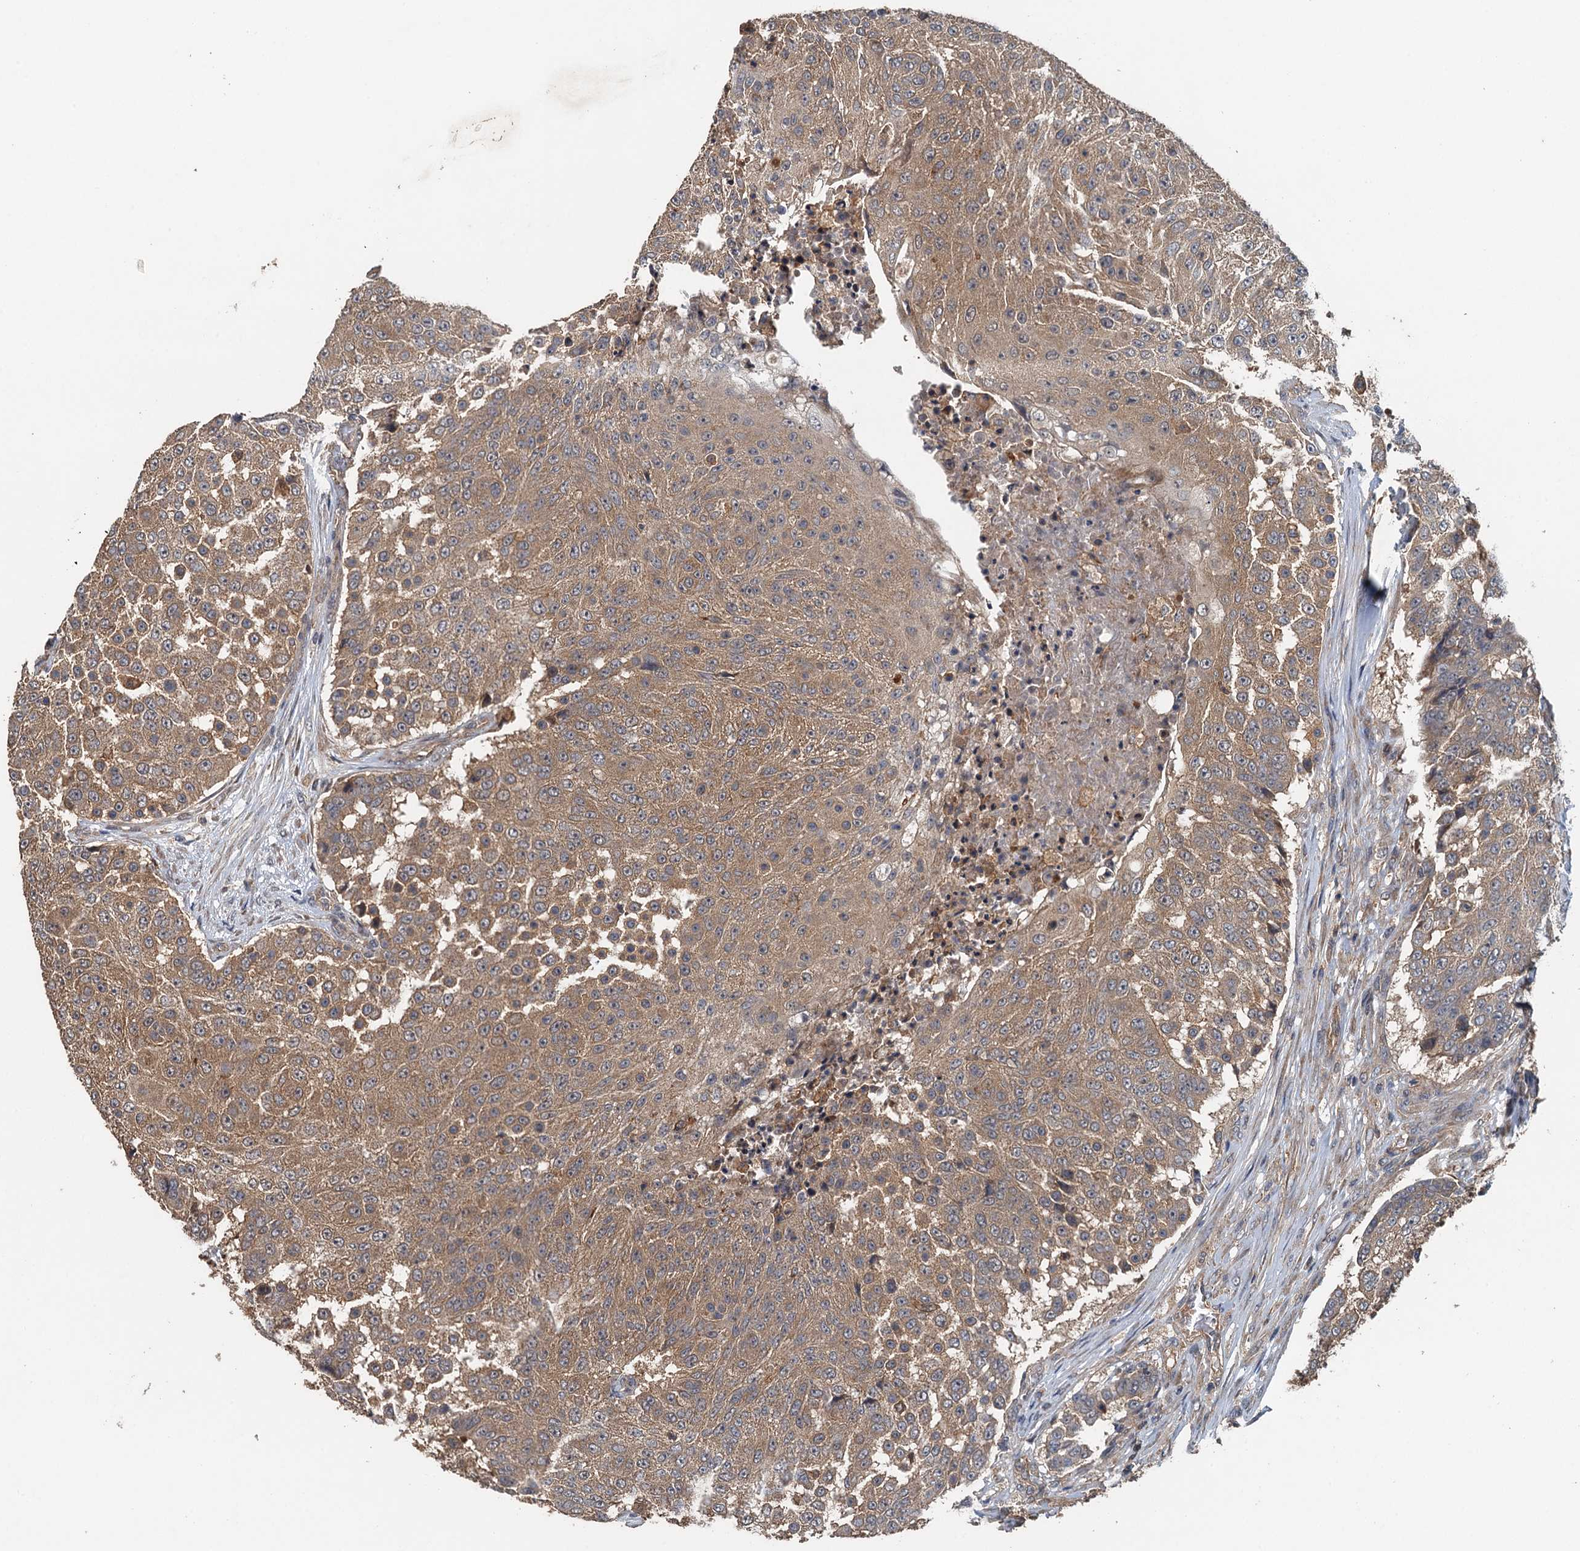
{"staining": {"intensity": "moderate", "quantity": ">75%", "location": "cytoplasmic/membranous"}, "tissue": "urothelial cancer", "cell_type": "Tumor cells", "image_type": "cancer", "snomed": [{"axis": "morphology", "description": "Urothelial carcinoma, High grade"}, {"axis": "topography", "description": "Urinary bladder"}], "caption": "Immunohistochemistry of human urothelial cancer displays medium levels of moderate cytoplasmic/membranous expression in approximately >75% of tumor cells. (brown staining indicates protein expression, while blue staining denotes nuclei).", "gene": "BORCS5", "patient": {"sex": "female", "age": 63}}